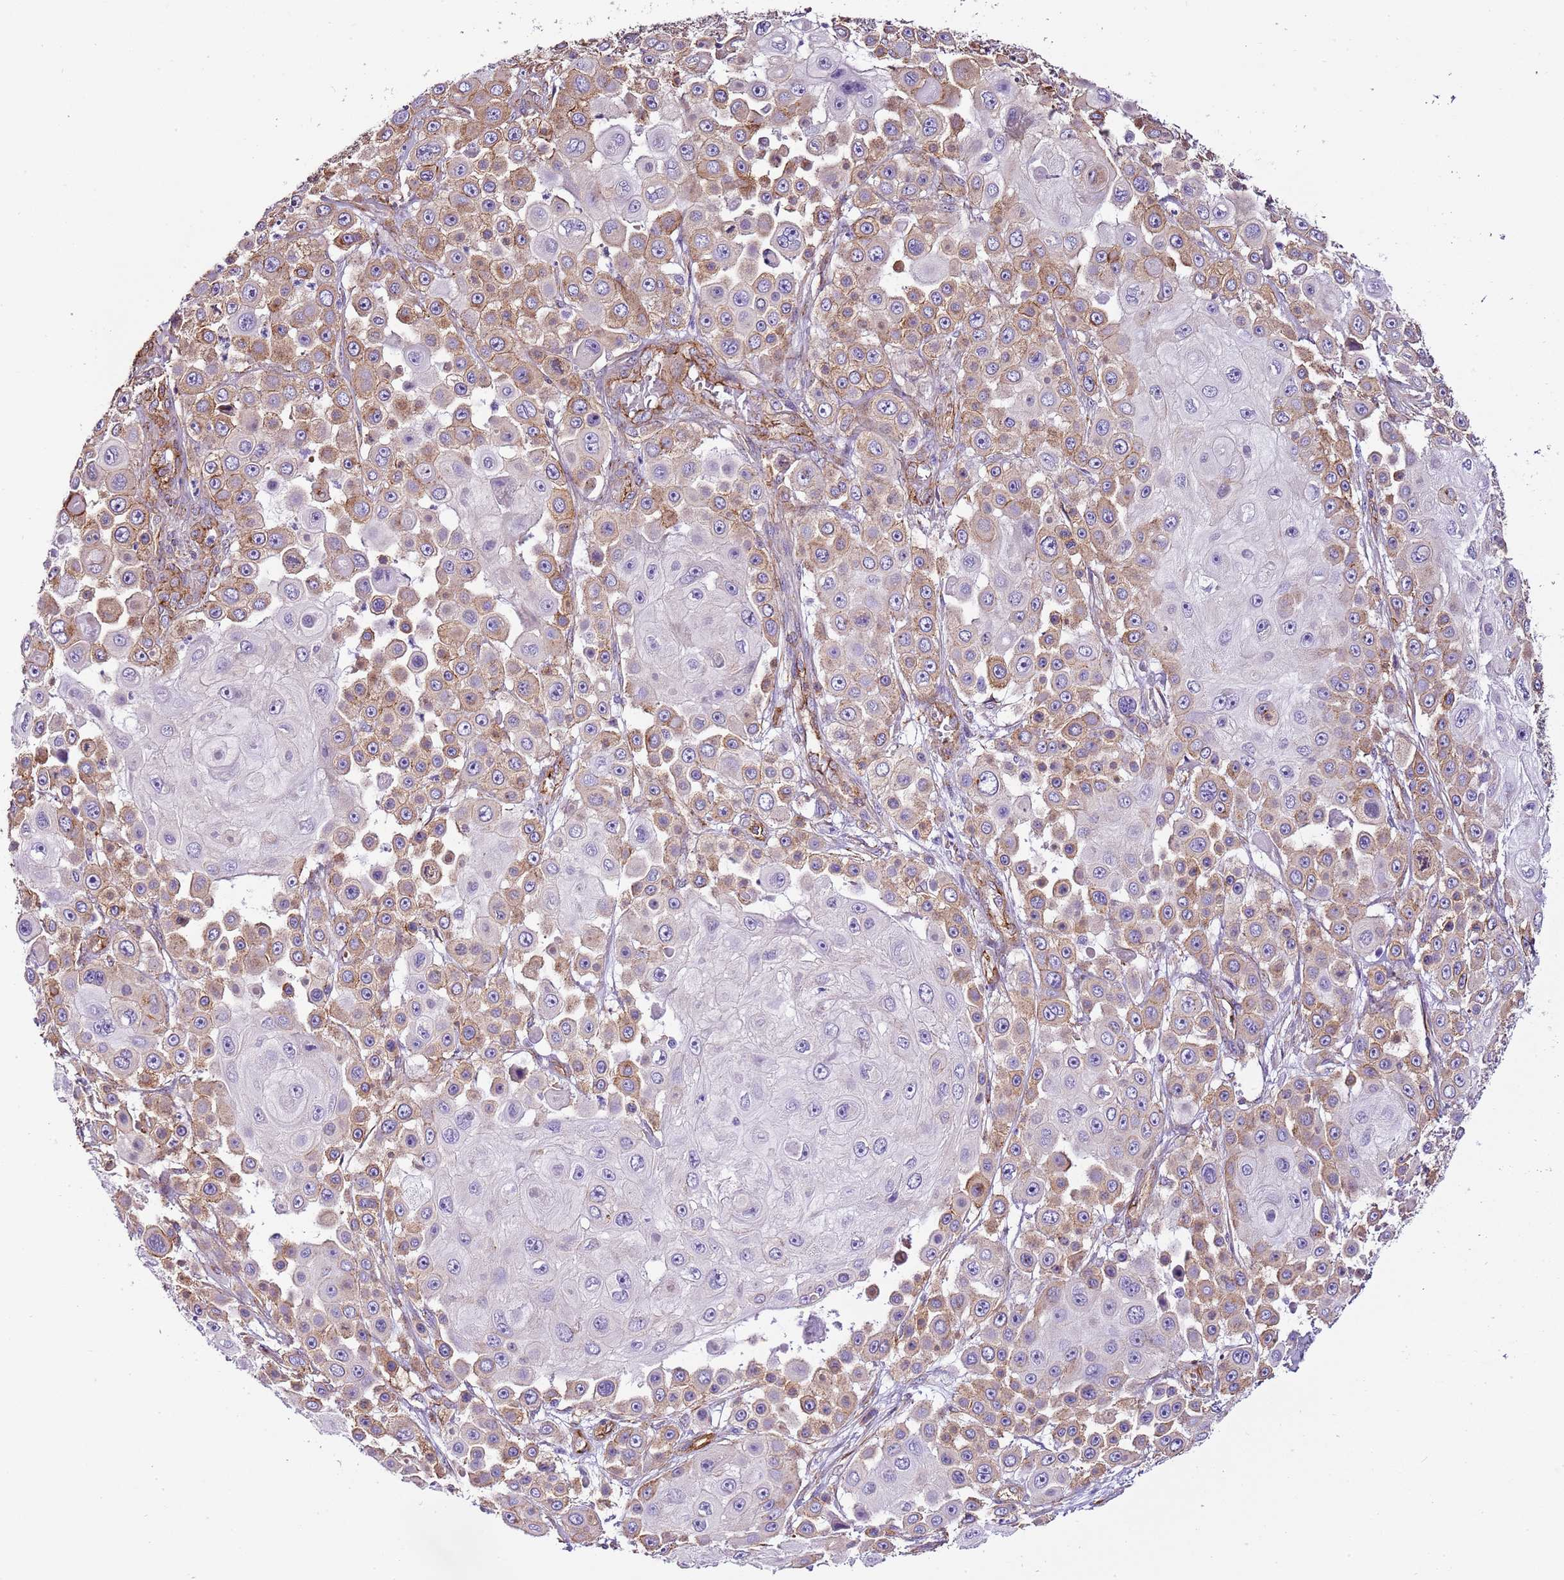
{"staining": {"intensity": "weak", "quantity": "25%-75%", "location": "cytoplasmic/membranous"}, "tissue": "skin cancer", "cell_type": "Tumor cells", "image_type": "cancer", "snomed": [{"axis": "morphology", "description": "Squamous cell carcinoma, NOS"}, {"axis": "topography", "description": "Skin"}], "caption": "Skin cancer (squamous cell carcinoma) stained for a protein displays weak cytoplasmic/membranous positivity in tumor cells.", "gene": "CTDSPL", "patient": {"sex": "male", "age": 67}}